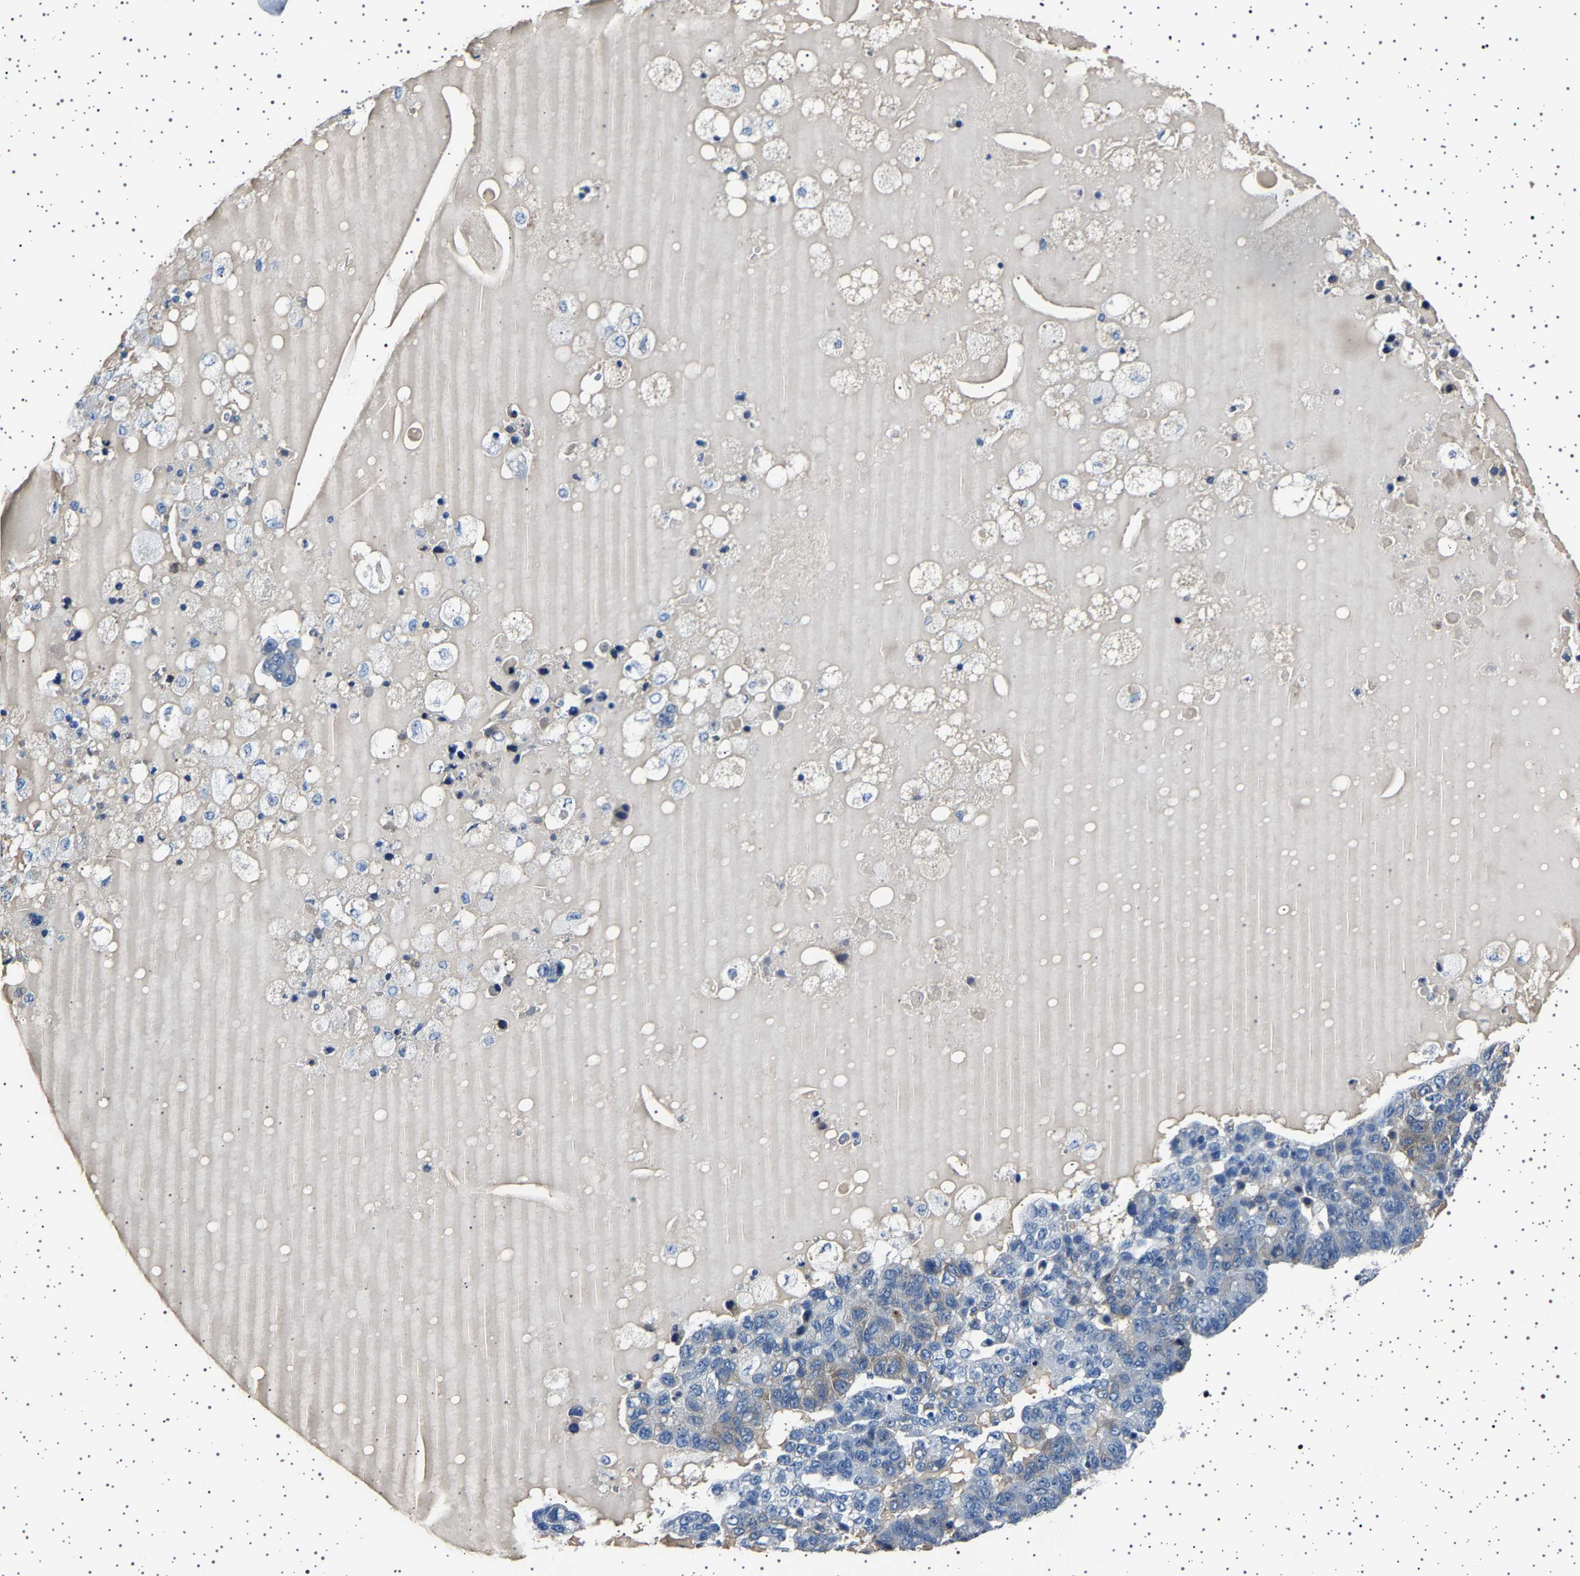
{"staining": {"intensity": "moderate", "quantity": "25%-75%", "location": "cytoplasmic/membranous"}, "tissue": "pancreatic cancer", "cell_type": "Tumor cells", "image_type": "cancer", "snomed": [{"axis": "morphology", "description": "Adenocarcinoma, NOS"}, {"axis": "topography", "description": "Pancreas"}], "caption": "The photomicrograph displays staining of pancreatic adenocarcinoma, revealing moderate cytoplasmic/membranous protein positivity (brown color) within tumor cells.", "gene": "FTCD", "patient": {"sex": "female", "age": 61}}